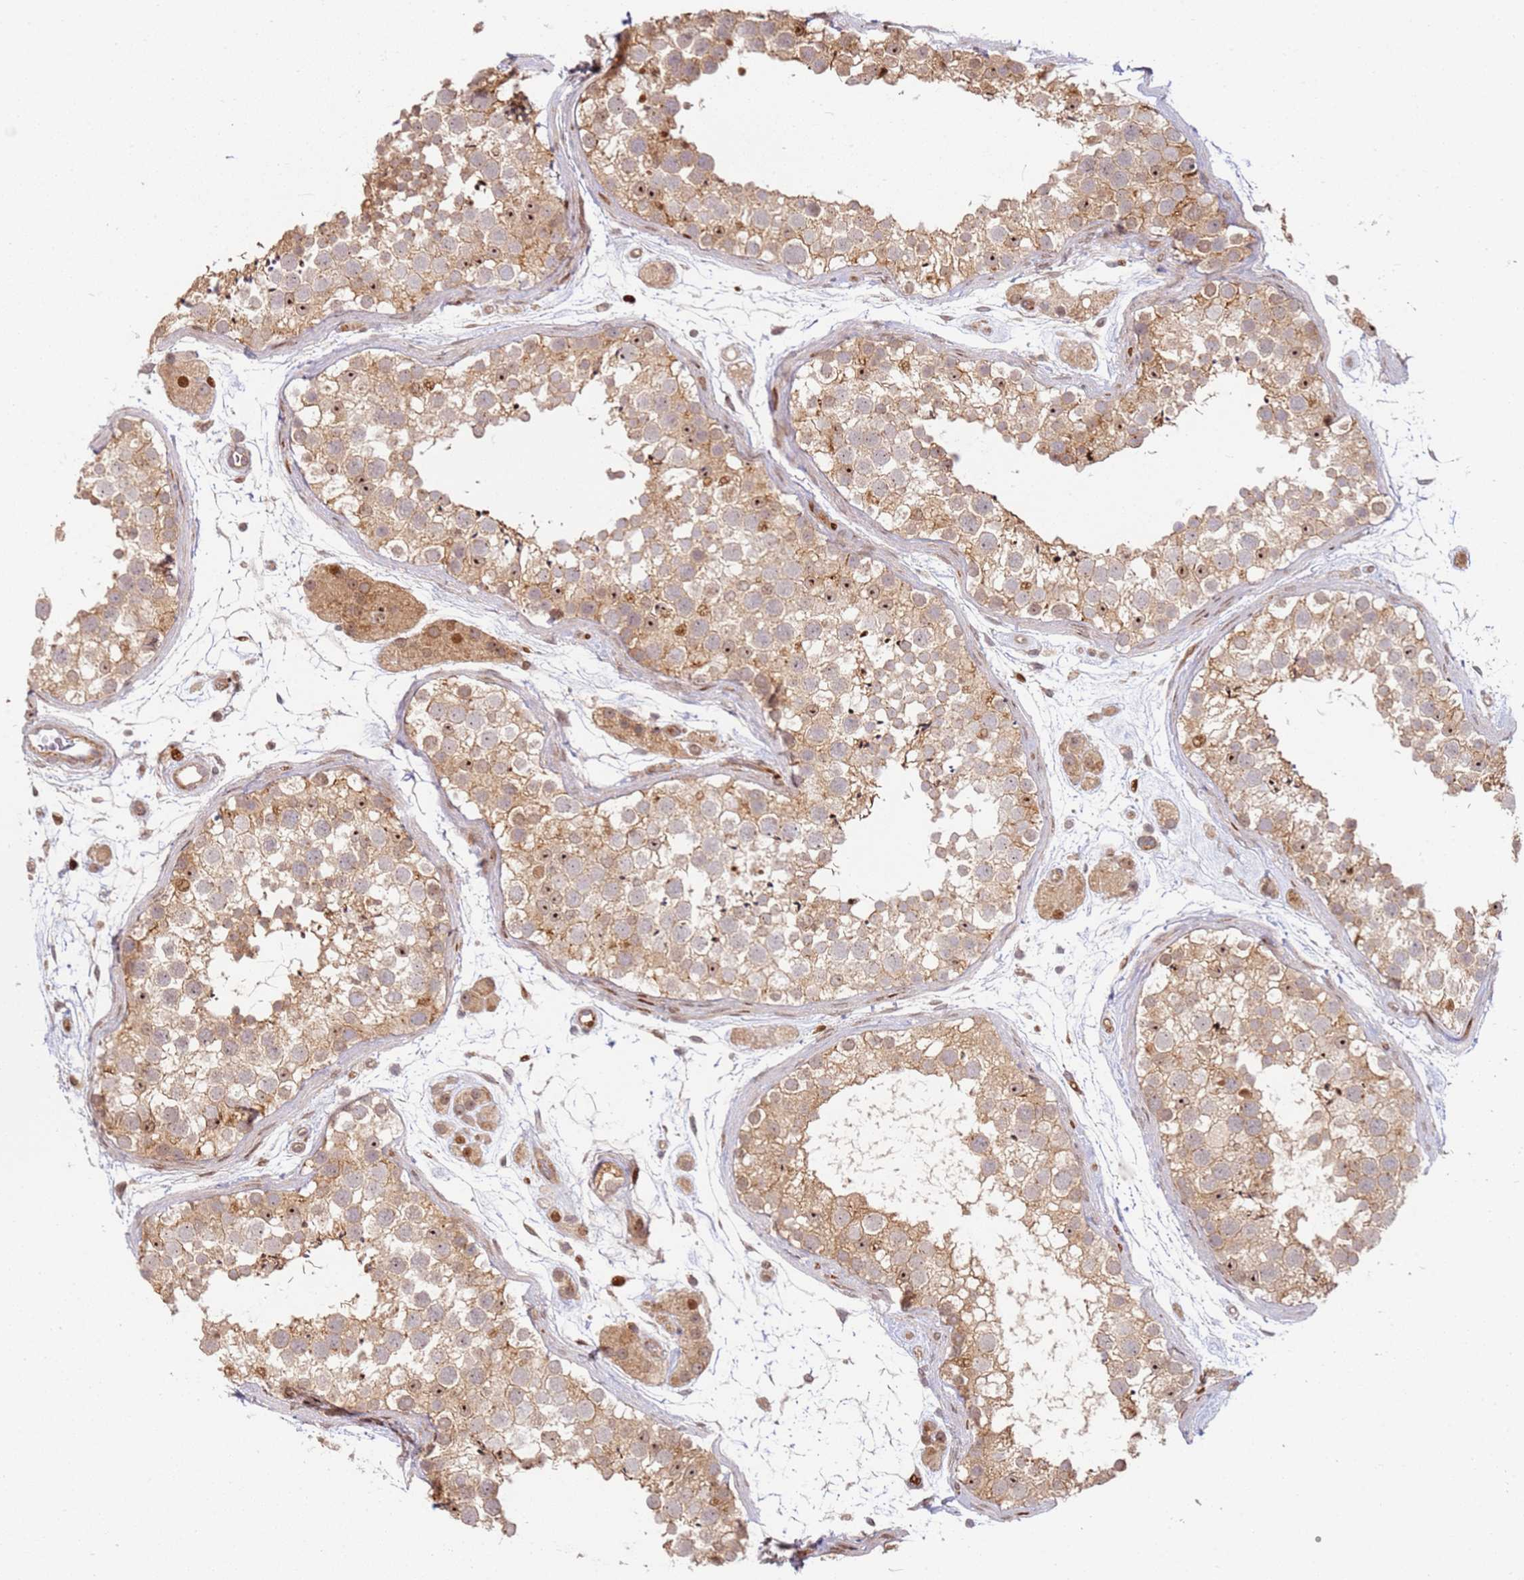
{"staining": {"intensity": "strong", "quantity": "25%-75%", "location": "cytoplasmic/membranous,nuclear"}, "tissue": "testis", "cell_type": "Cells in seminiferous ducts", "image_type": "normal", "snomed": [{"axis": "morphology", "description": "Normal tissue, NOS"}, {"axis": "topography", "description": "Testis"}], "caption": "About 25%-75% of cells in seminiferous ducts in normal testis demonstrate strong cytoplasmic/membranous,nuclear protein expression as visualized by brown immunohistochemical staining.", "gene": "TMEM233", "patient": {"sex": "male", "age": 41}}